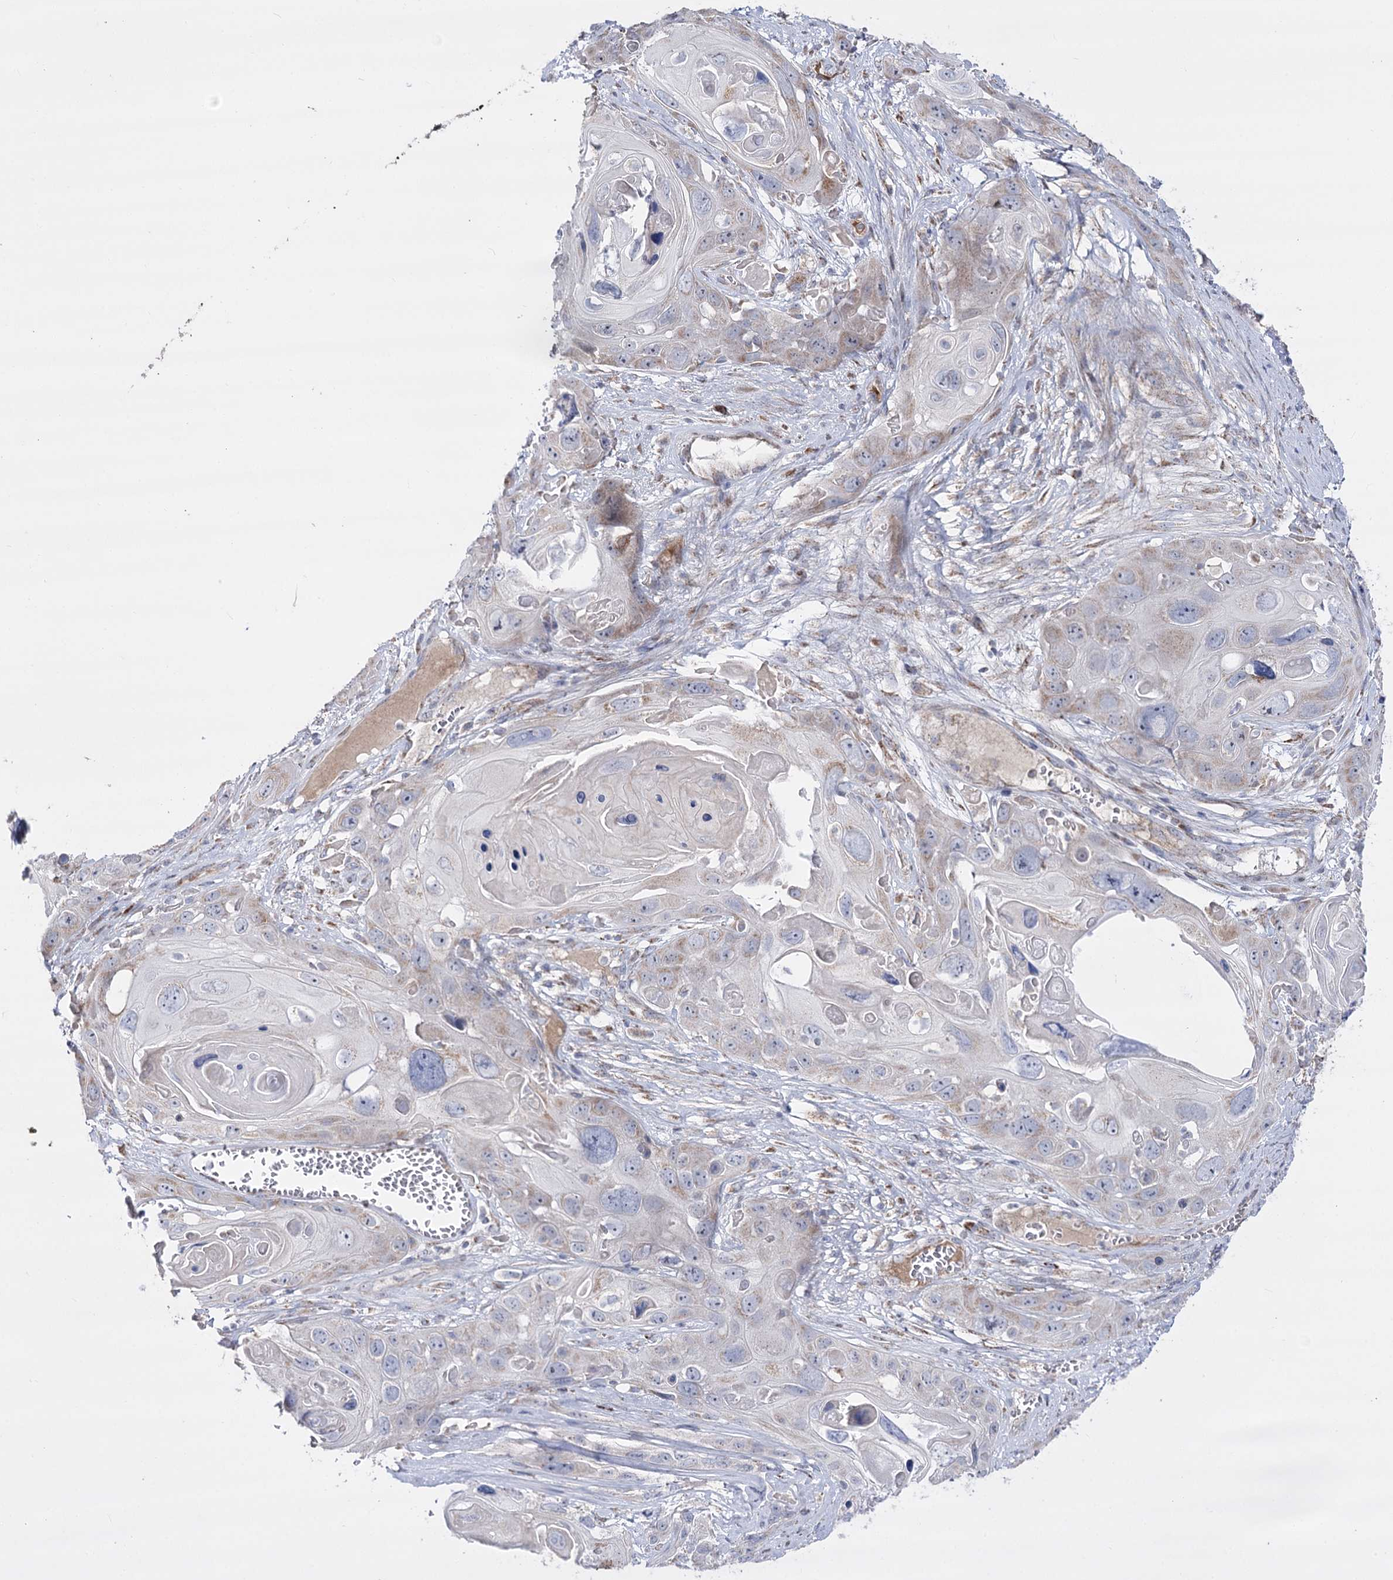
{"staining": {"intensity": "weak", "quantity": "<25%", "location": "cytoplasmic/membranous"}, "tissue": "skin cancer", "cell_type": "Tumor cells", "image_type": "cancer", "snomed": [{"axis": "morphology", "description": "Squamous cell carcinoma, NOS"}, {"axis": "topography", "description": "Skin"}], "caption": "Skin cancer was stained to show a protein in brown. There is no significant staining in tumor cells. The staining was performed using DAB (3,3'-diaminobenzidine) to visualize the protein expression in brown, while the nuclei were stained in blue with hematoxylin (Magnification: 20x).", "gene": "NADK2", "patient": {"sex": "male", "age": 55}}